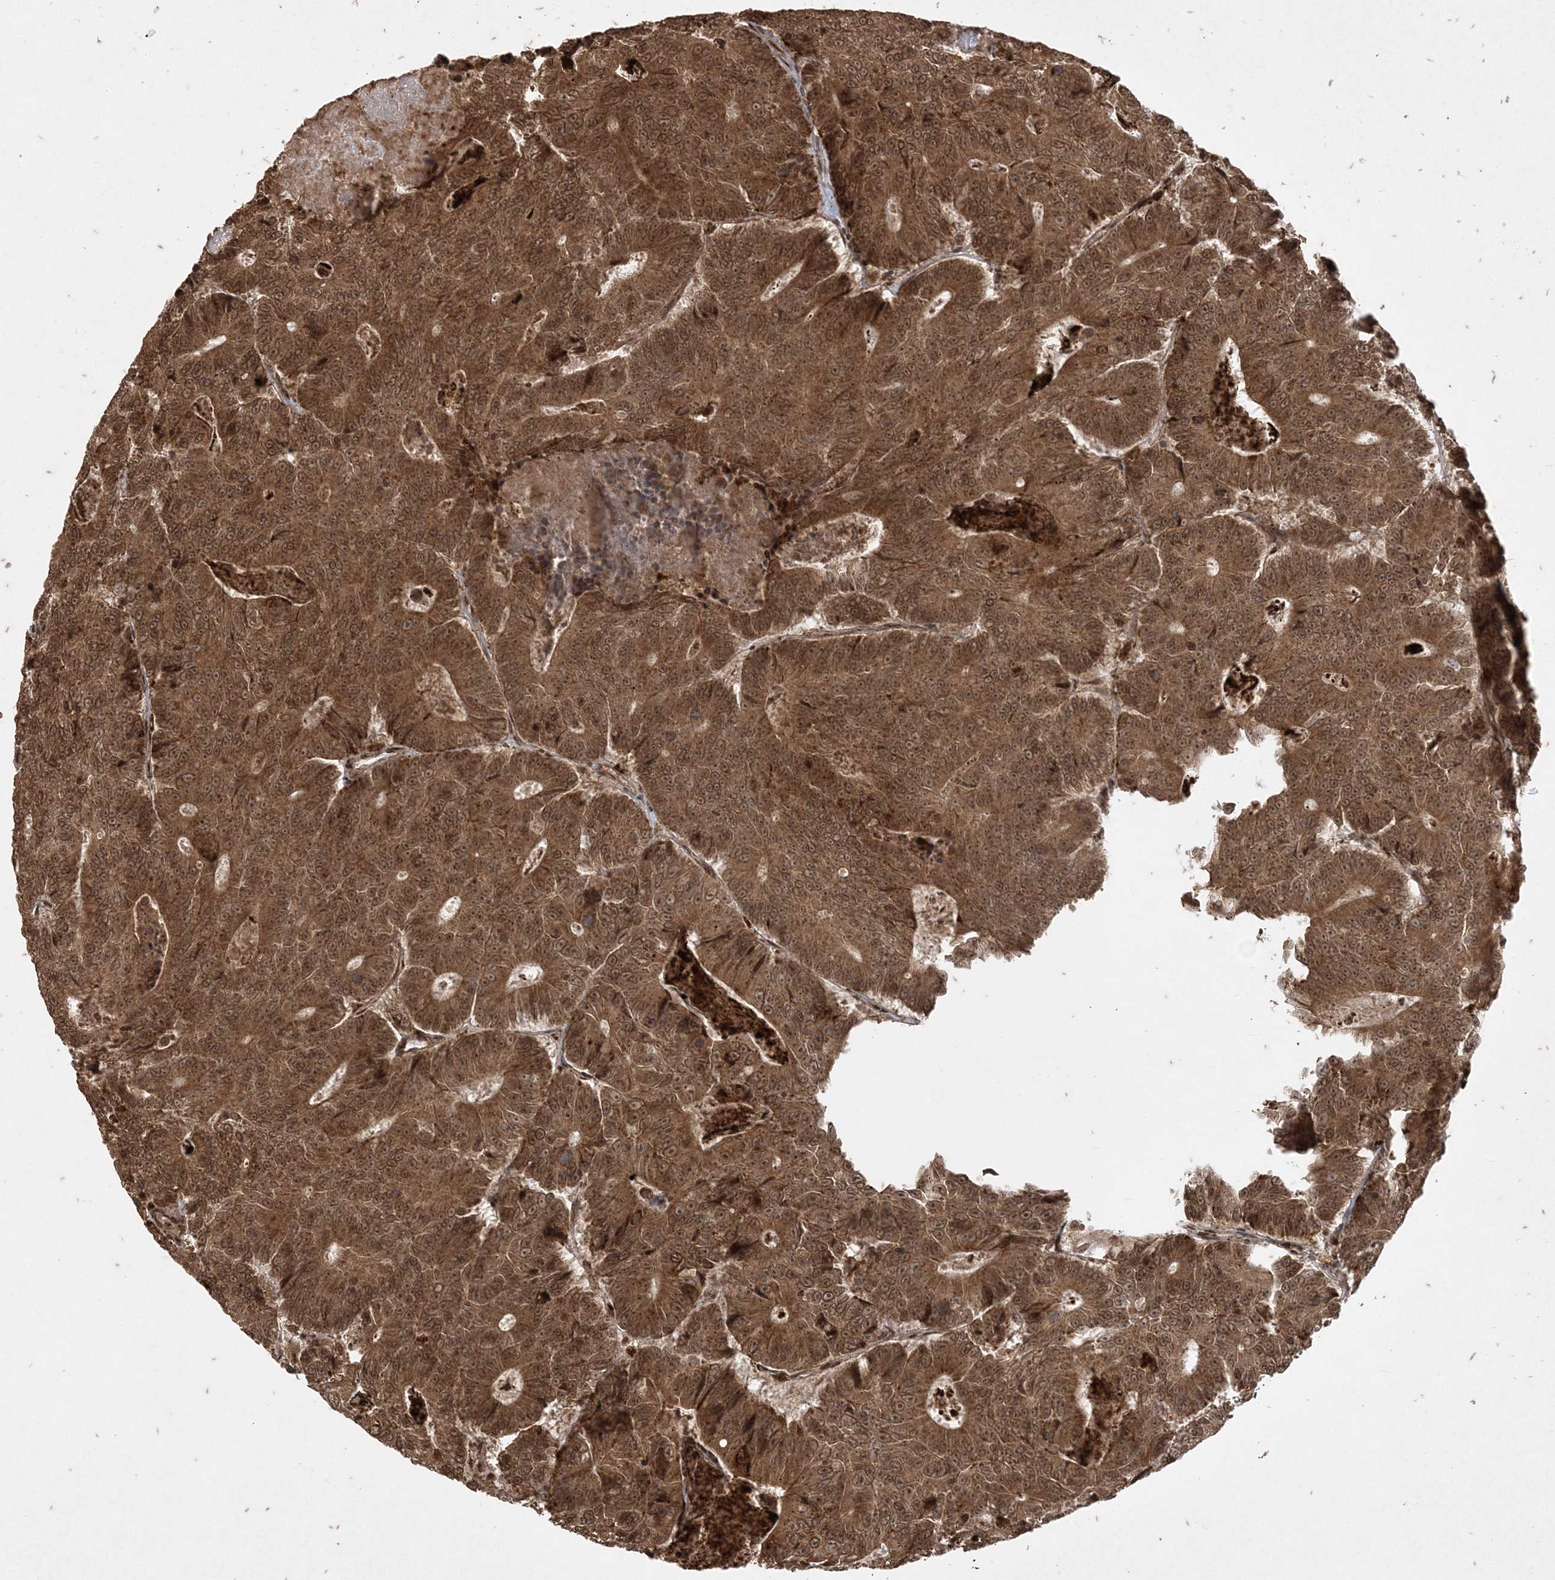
{"staining": {"intensity": "strong", "quantity": ">75%", "location": "cytoplasmic/membranous,nuclear"}, "tissue": "colorectal cancer", "cell_type": "Tumor cells", "image_type": "cancer", "snomed": [{"axis": "morphology", "description": "Adenocarcinoma, NOS"}, {"axis": "topography", "description": "Colon"}], "caption": "The histopathology image displays staining of colorectal adenocarcinoma, revealing strong cytoplasmic/membranous and nuclear protein expression (brown color) within tumor cells. (Brightfield microscopy of DAB IHC at high magnification).", "gene": "RRAS", "patient": {"sex": "male", "age": 83}}